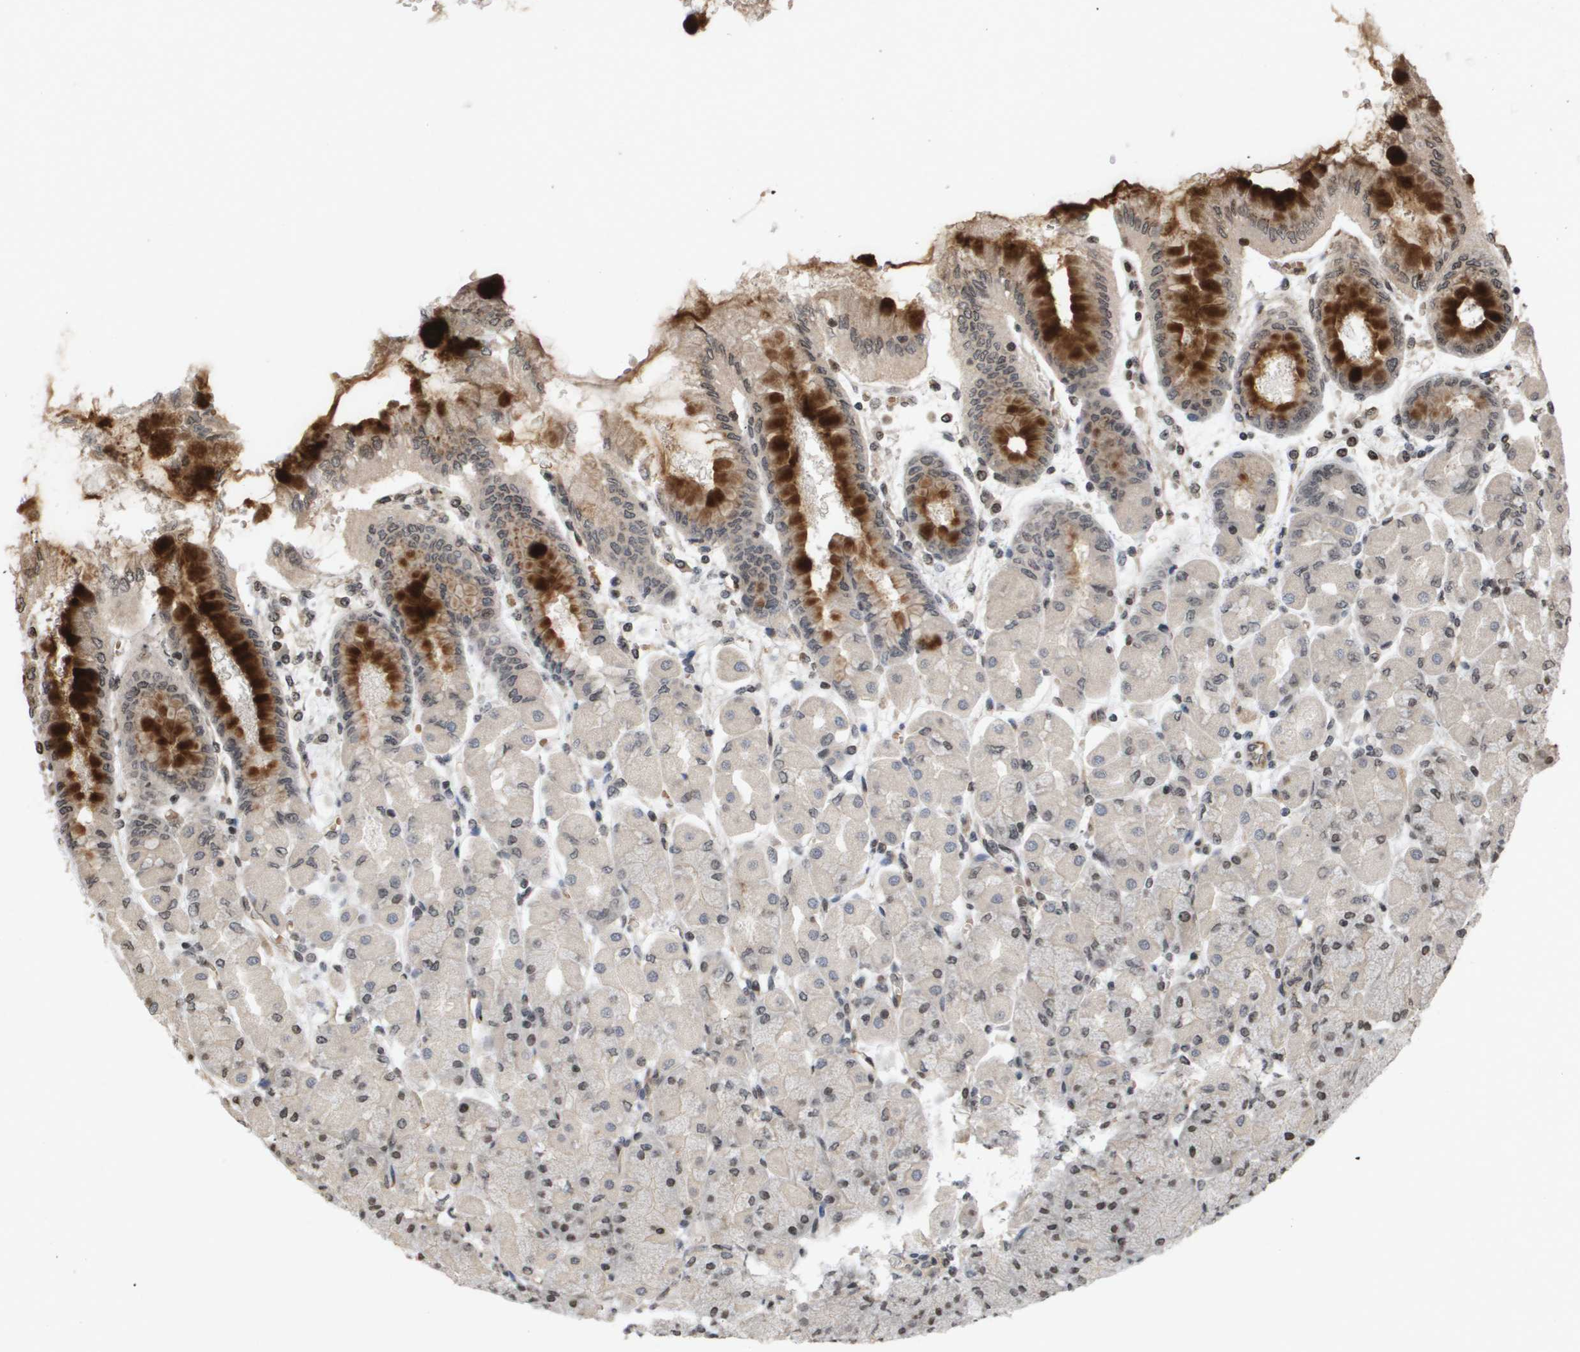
{"staining": {"intensity": "strong", "quantity": "<25%", "location": "cytoplasmic/membranous"}, "tissue": "stomach", "cell_type": "Glandular cells", "image_type": "normal", "snomed": [{"axis": "morphology", "description": "Normal tissue, NOS"}, {"axis": "topography", "description": "Stomach, upper"}], "caption": "The photomicrograph shows a brown stain indicating the presence of a protein in the cytoplasmic/membranous of glandular cells in stomach.", "gene": "HSPA6", "patient": {"sex": "female", "age": 56}}